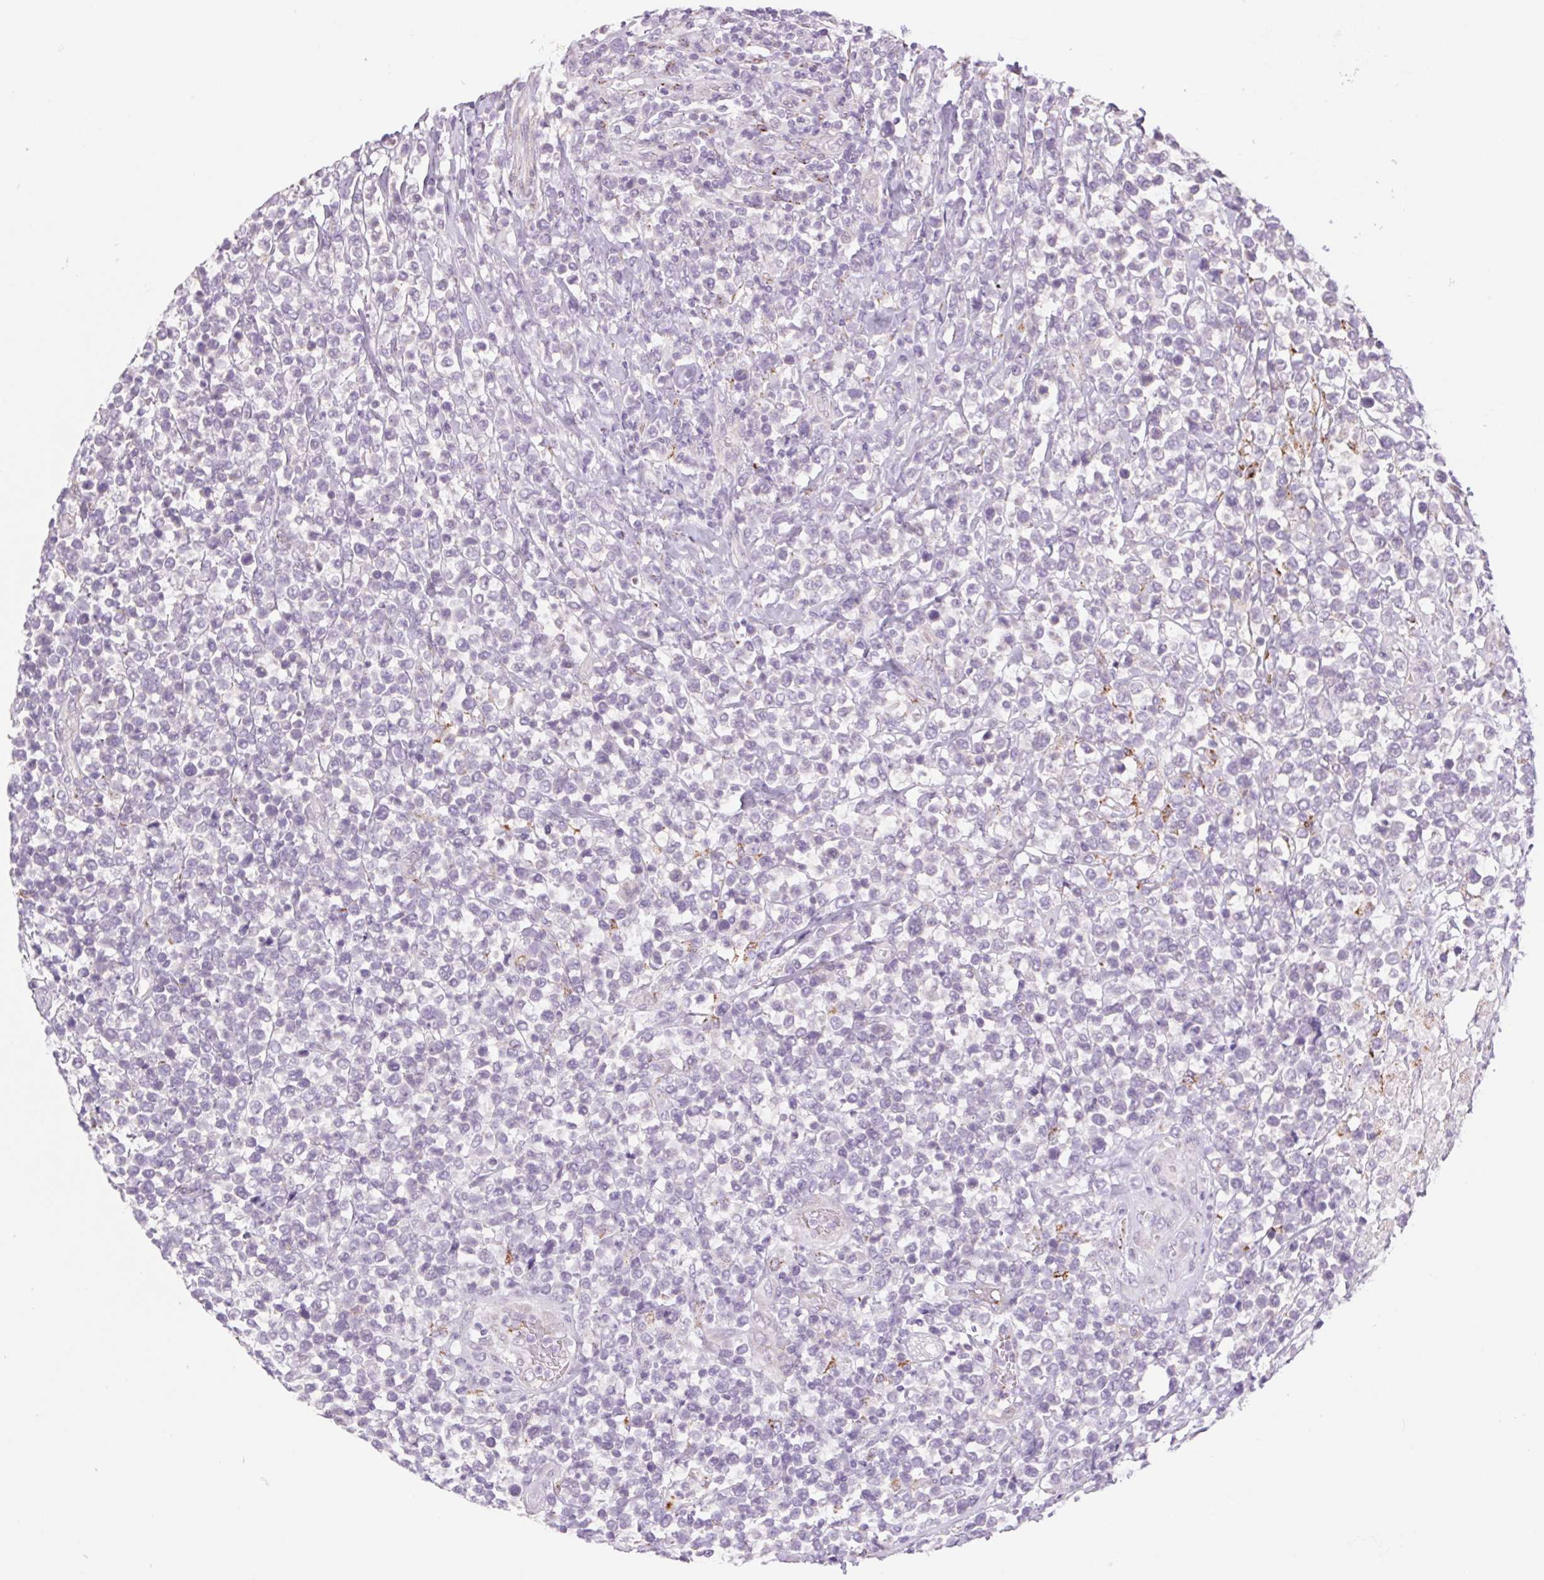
{"staining": {"intensity": "negative", "quantity": "none", "location": "none"}, "tissue": "lymphoma", "cell_type": "Tumor cells", "image_type": "cancer", "snomed": [{"axis": "morphology", "description": "Malignant lymphoma, non-Hodgkin's type, High grade"}, {"axis": "topography", "description": "Soft tissue"}], "caption": "IHC of human high-grade malignant lymphoma, non-Hodgkin's type reveals no staining in tumor cells.", "gene": "MS4A13", "patient": {"sex": "female", "age": 56}}